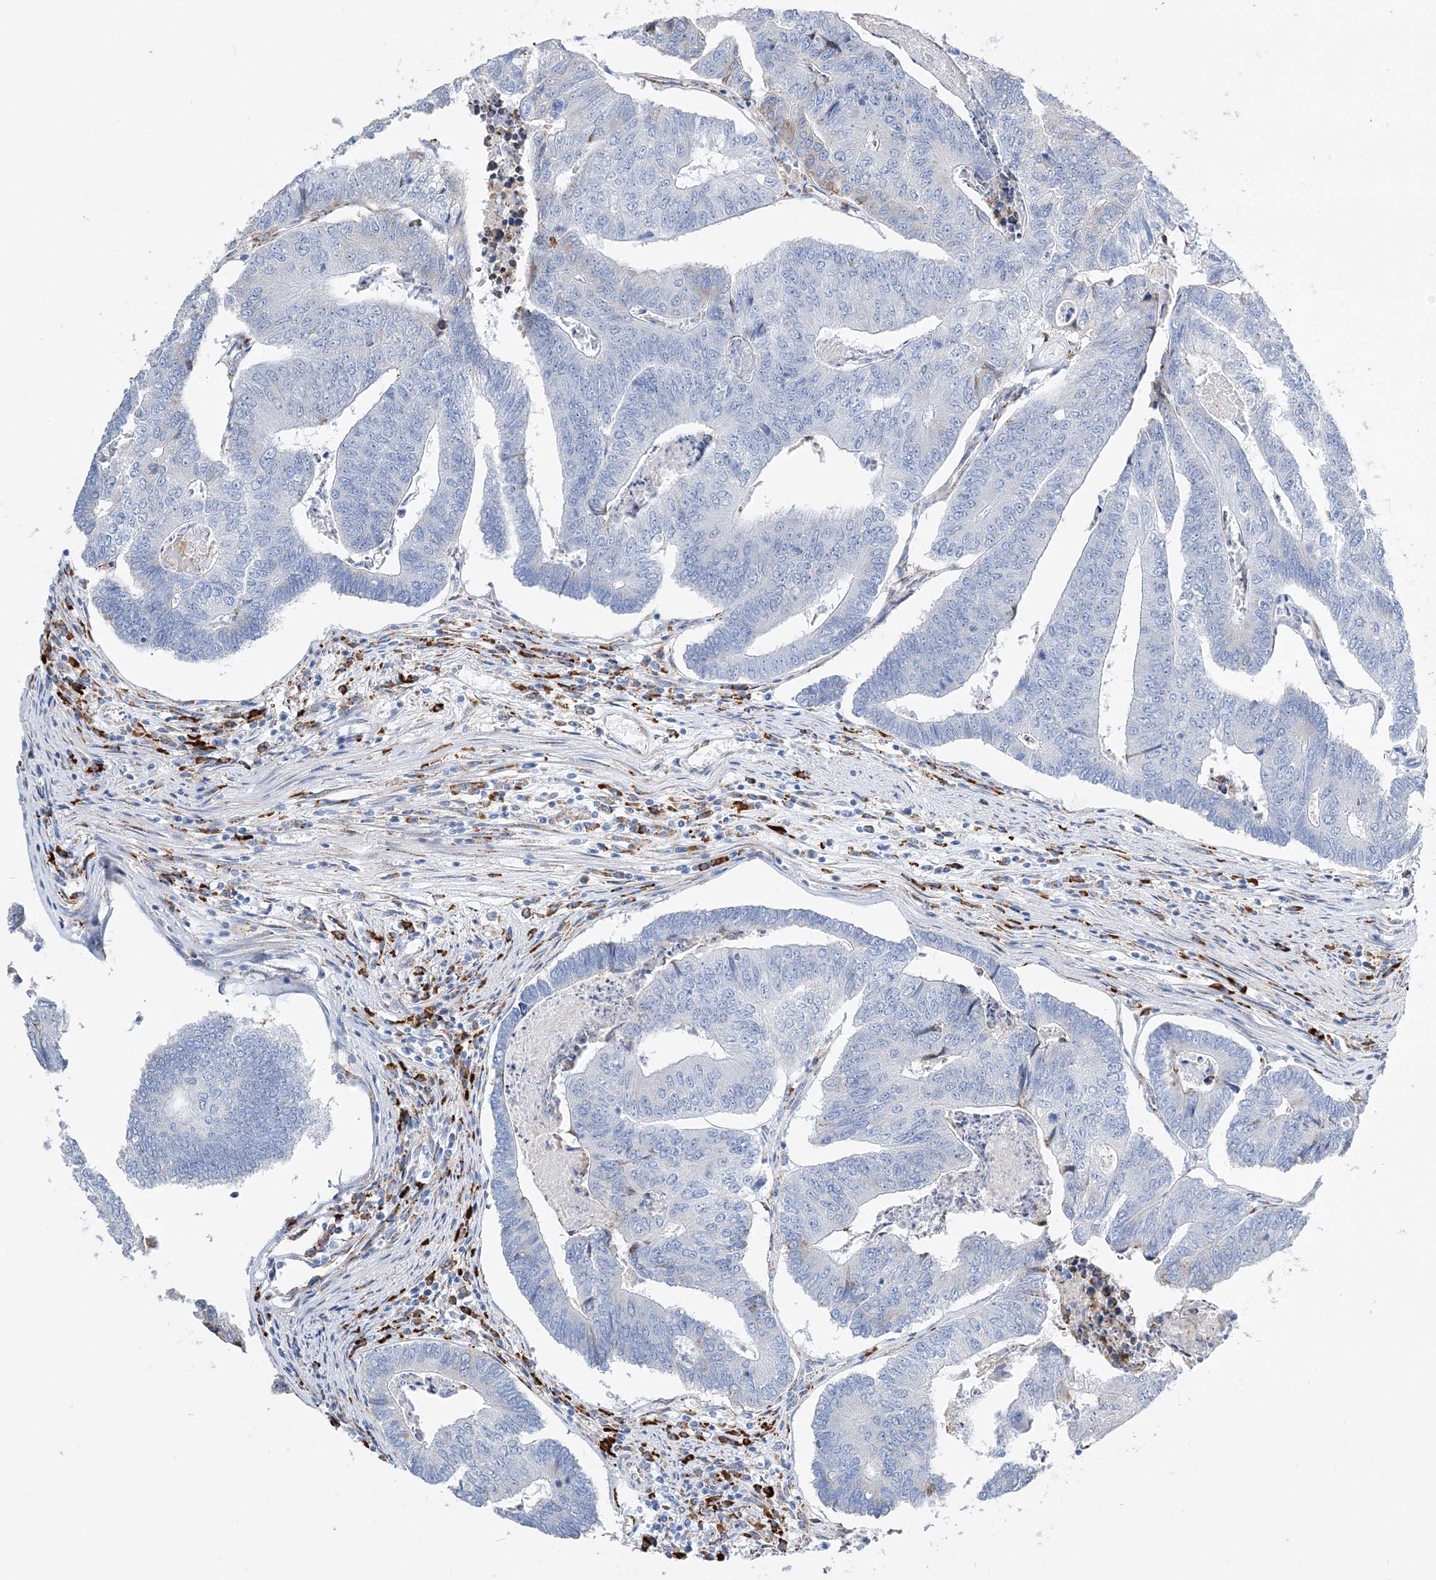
{"staining": {"intensity": "negative", "quantity": "none", "location": "none"}, "tissue": "colorectal cancer", "cell_type": "Tumor cells", "image_type": "cancer", "snomed": [{"axis": "morphology", "description": "Adenocarcinoma, NOS"}, {"axis": "topography", "description": "Colon"}], "caption": "Tumor cells show no significant protein expression in adenocarcinoma (colorectal). The staining is performed using DAB brown chromogen with nuclei counter-stained in using hematoxylin.", "gene": "TSPYL6", "patient": {"sex": "female", "age": 67}}